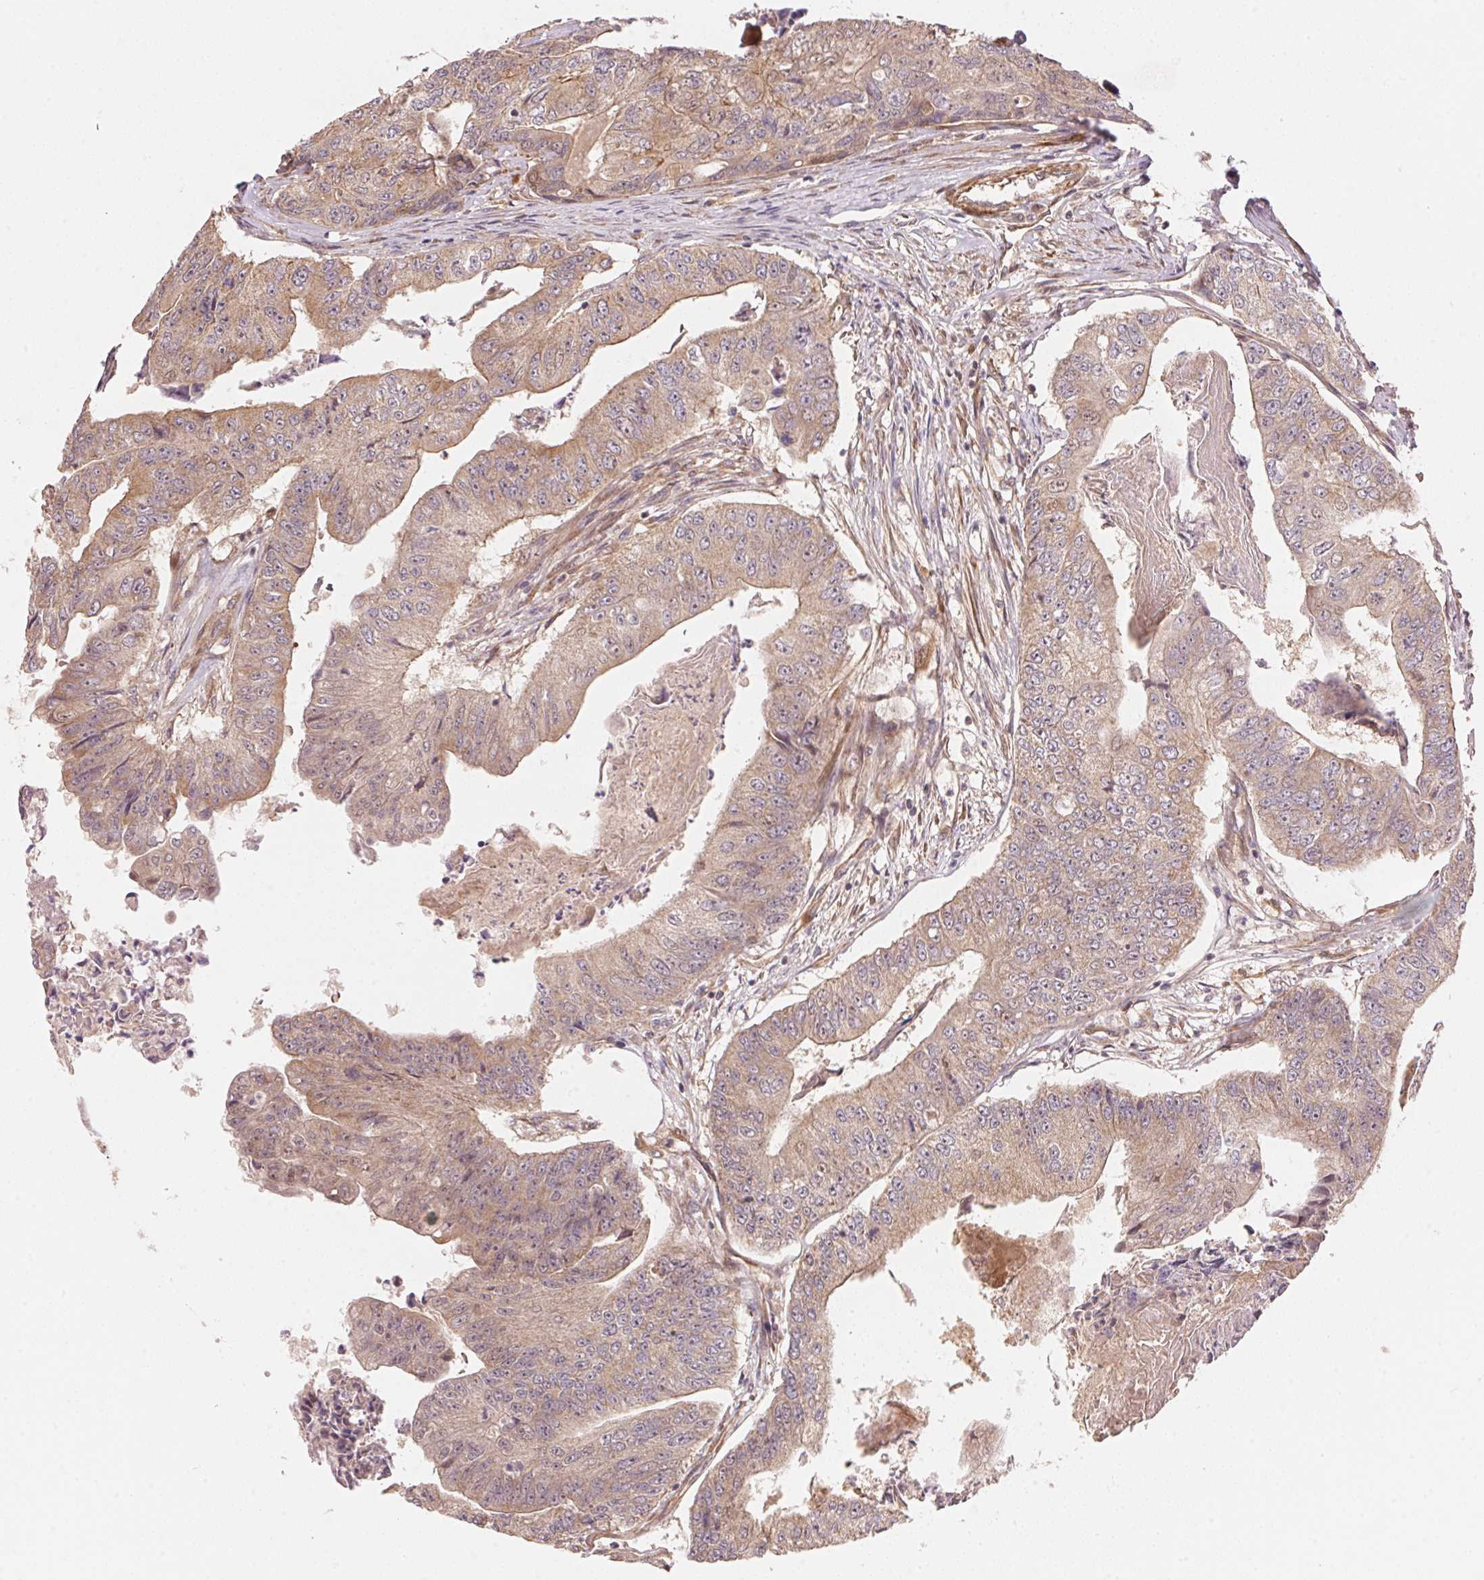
{"staining": {"intensity": "weak", "quantity": ">75%", "location": "cytoplasmic/membranous"}, "tissue": "colorectal cancer", "cell_type": "Tumor cells", "image_type": "cancer", "snomed": [{"axis": "morphology", "description": "Adenocarcinoma, NOS"}, {"axis": "topography", "description": "Colon"}], "caption": "IHC histopathology image of human colorectal cancer stained for a protein (brown), which shows low levels of weak cytoplasmic/membranous expression in approximately >75% of tumor cells.", "gene": "TNIP2", "patient": {"sex": "female", "age": 67}}